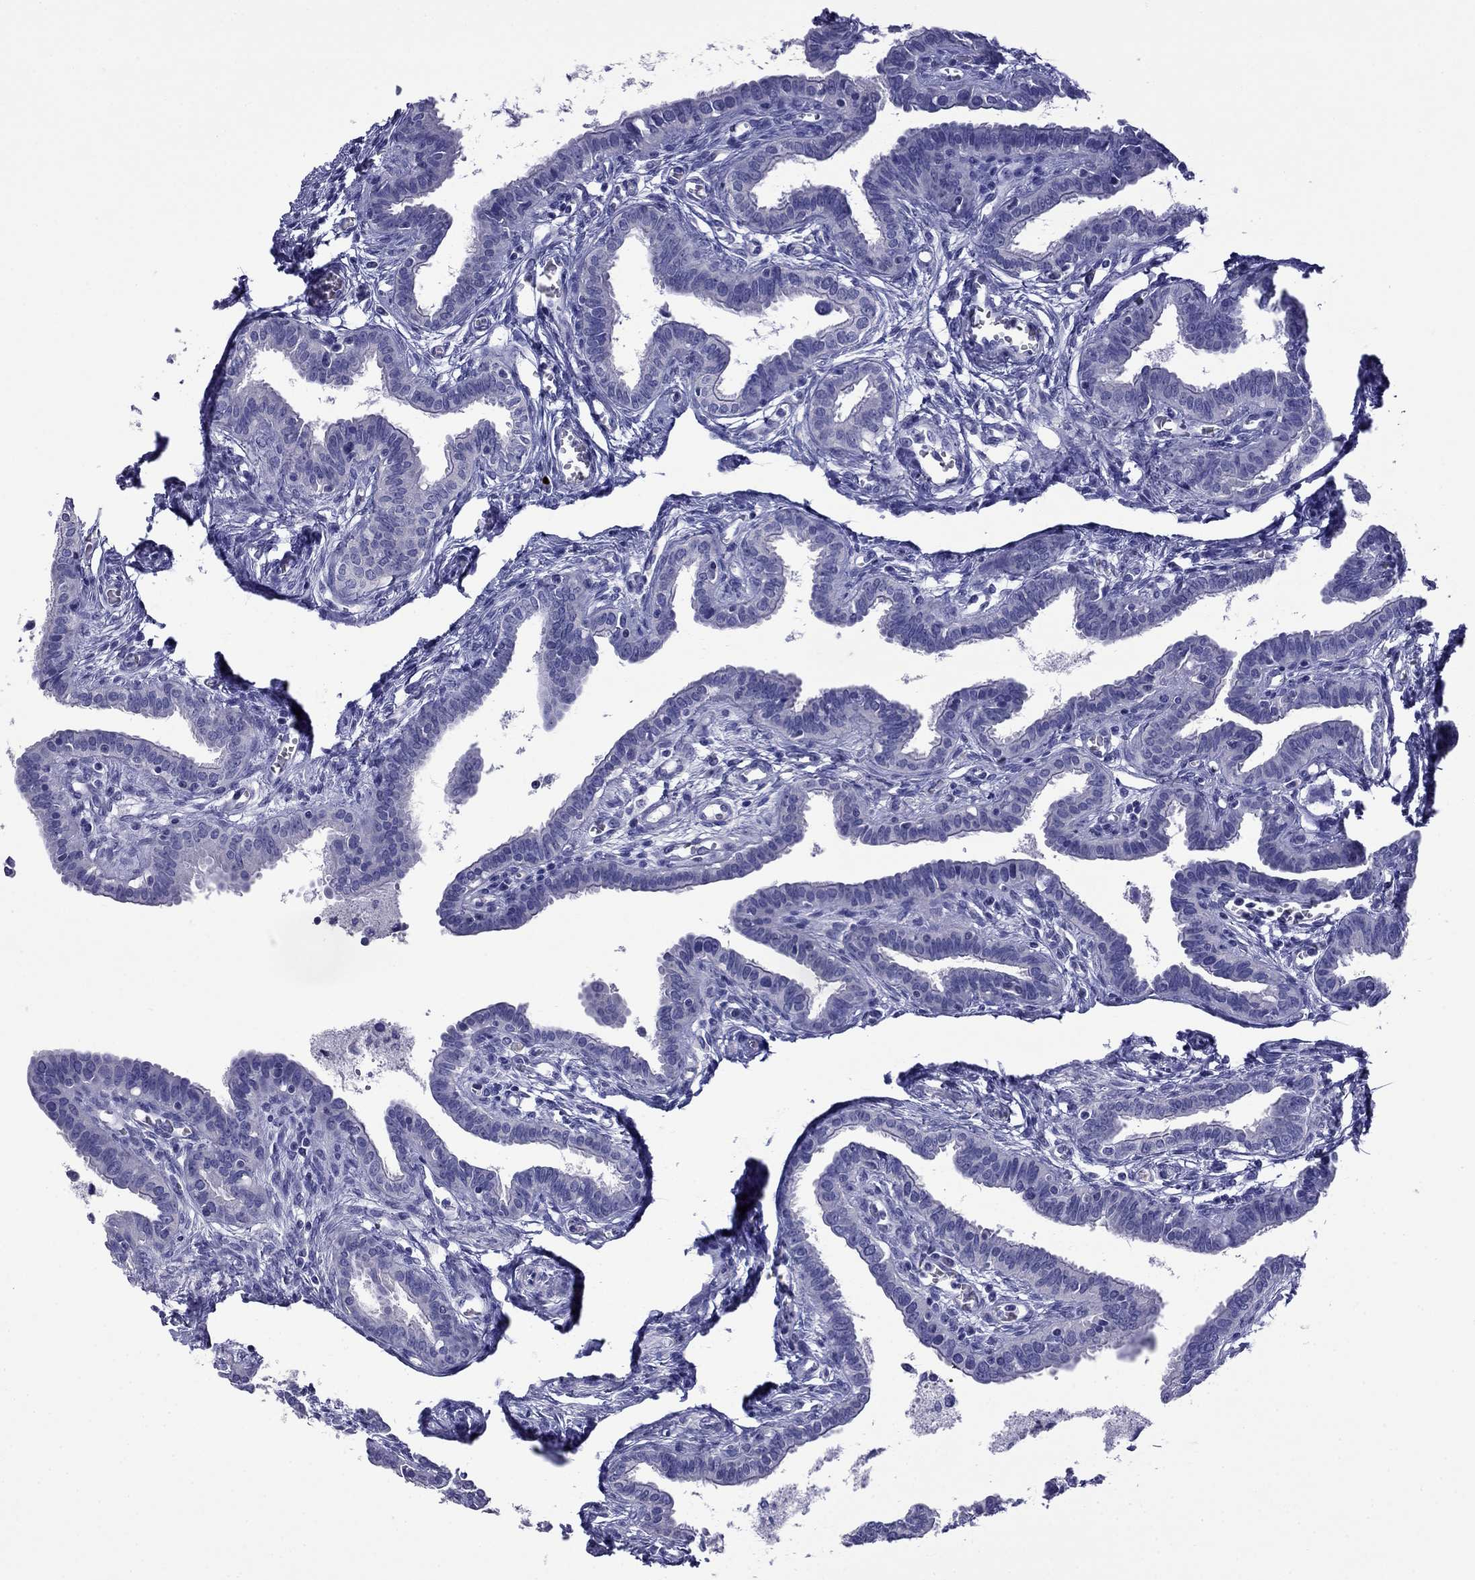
{"staining": {"intensity": "negative", "quantity": "none", "location": "none"}, "tissue": "fallopian tube", "cell_type": "Glandular cells", "image_type": "normal", "snomed": [{"axis": "morphology", "description": "Normal tissue, NOS"}, {"axis": "morphology", "description": "Carcinoma, endometroid"}, {"axis": "topography", "description": "Fallopian tube"}, {"axis": "topography", "description": "Ovary"}], "caption": "Immunohistochemical staining of unremarkable human fallopian tube shows no significant positivity in glandular cells. (Brightfield microscopy of DAB (3,3'-diaminobenzidine) immunohistochemistry (IHC) at high magnification).", "gene": "MYO15A", "patient": {"sex": "female", "age": 42}}